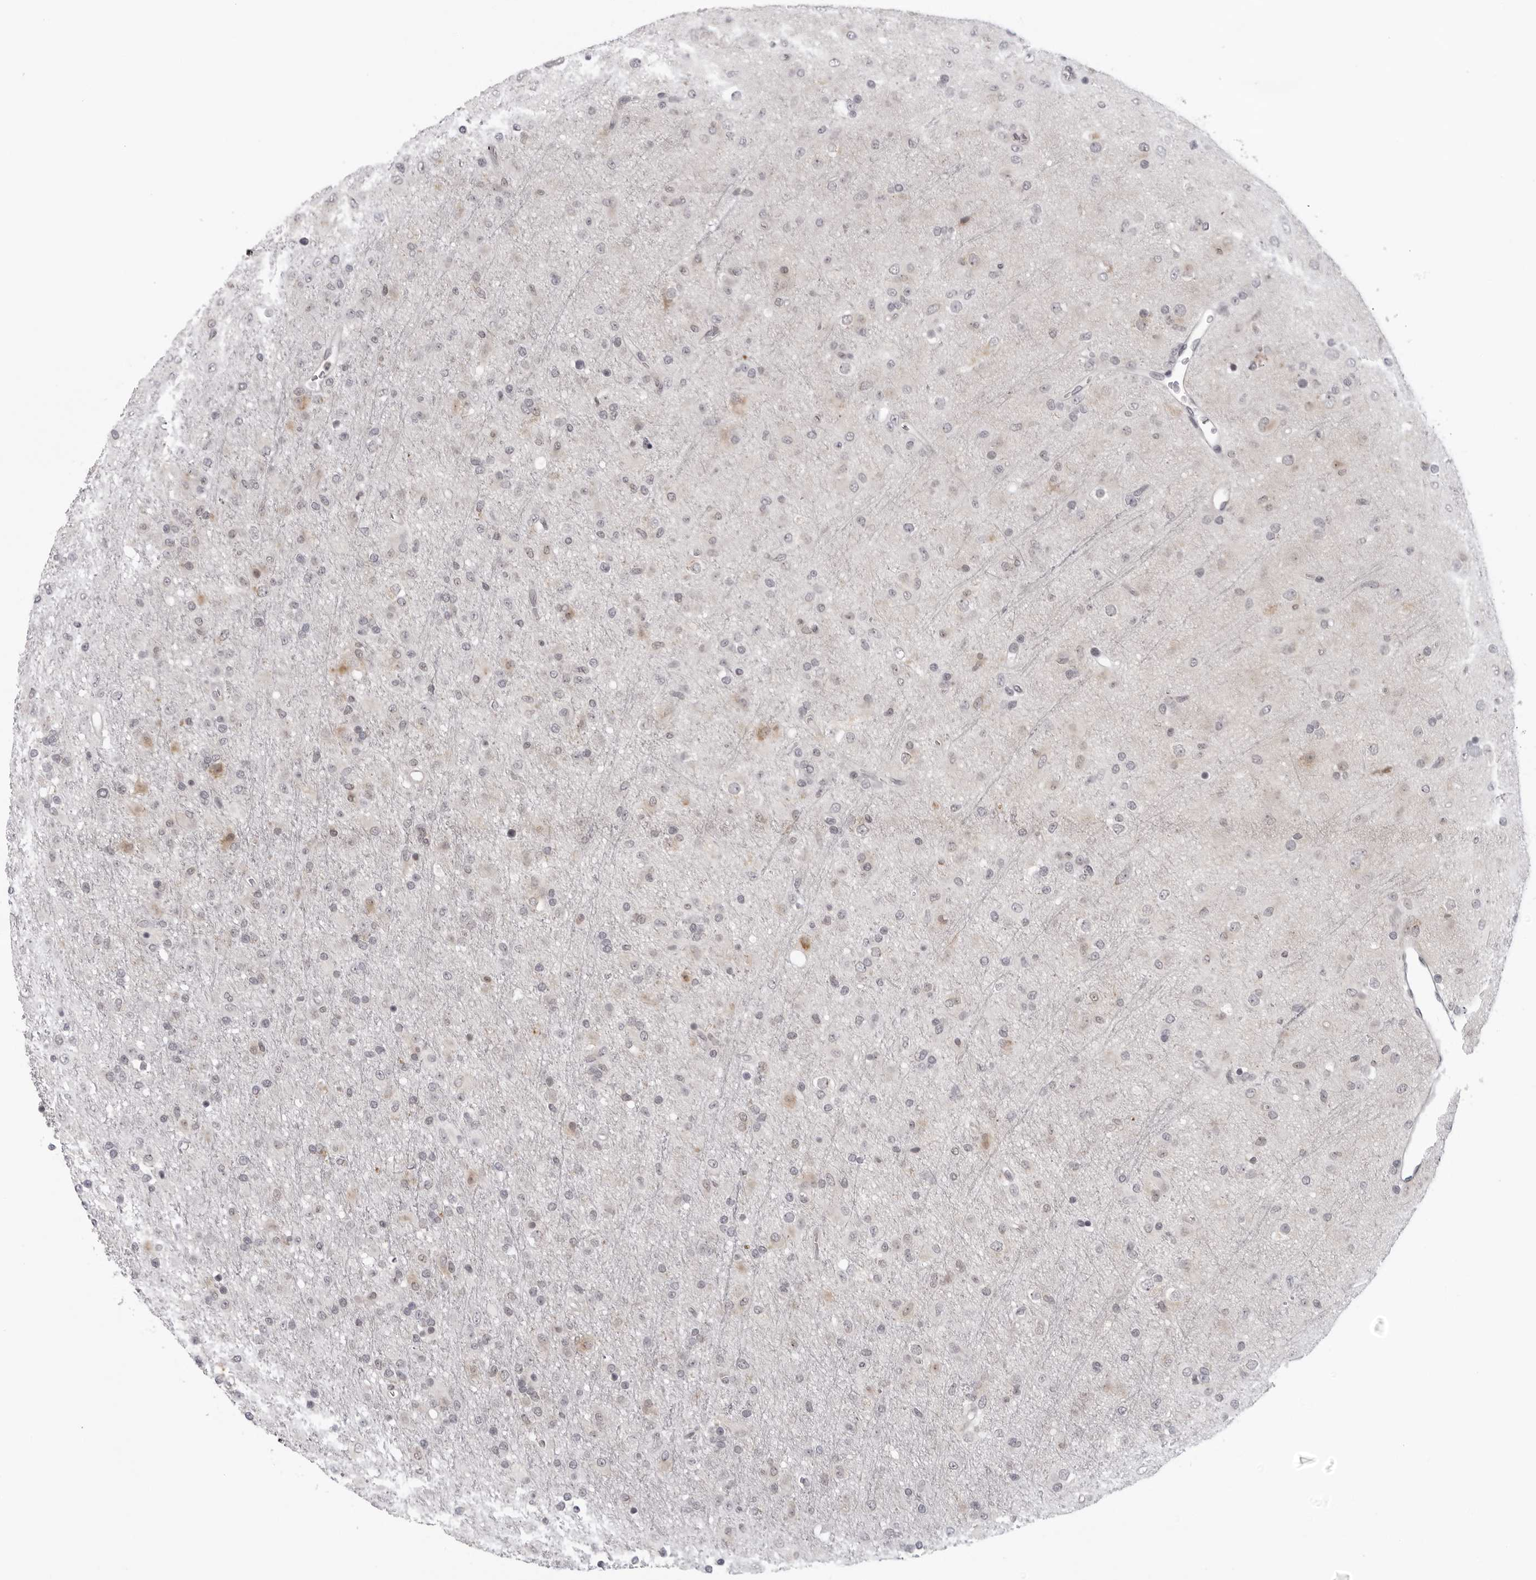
{"staining": {"intensity": "negative", "quantity": "none", "location": "none"}, "tissue": "glioma", "cell_type": "Tumor cells", "image_type": "cancer", "snomed": [{"axis": "morphology", "description": "Glioma, malignant, Low grade"}, {"axis": "topography", "description": "Brain"}], "caption": "IHC photomicrograph of neoplastic tissue: malignant low-grade glioma stained with DAB (3,3'-diaminobenzidine) displays no significant protein positivity in tumor cells.", "gene": "MRPS15", "patient": {"sex": "male", "age": 65}}